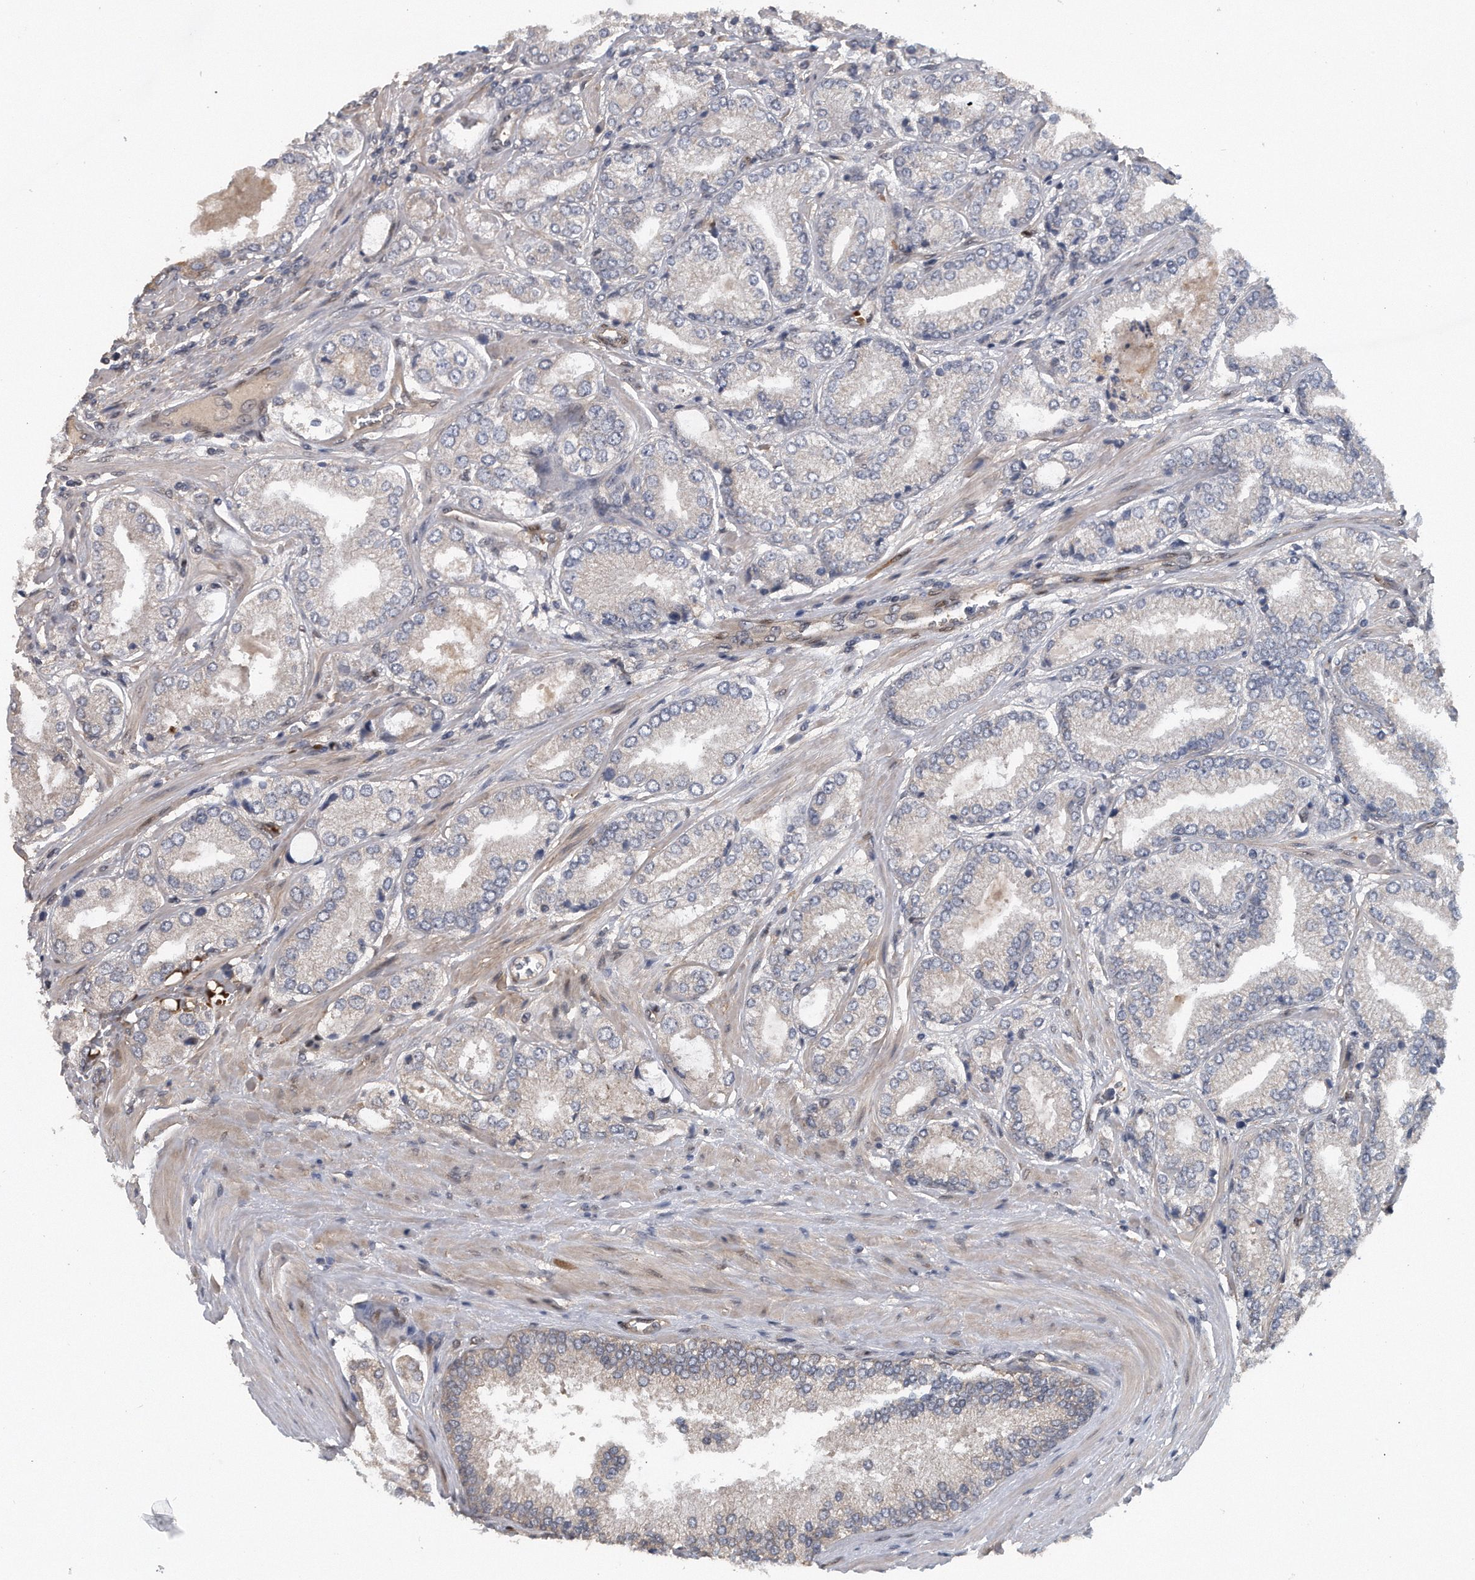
{"staining": {"intensity": "negative", "quantity": "none", "location": "none"}, "tissue": "prostate cancer", "cell_type": "Tumor cells", "image_type": "cancer", "snomed": [{"axis": "morphology", "description": "Adenocarcinoma, Low grade"}, {"axis": "topography", "description": "Prostate"}], "caption": "This is an immunohistochemistry (IHC) micrograph of low-grade adenocarcinoma (prostate). There is no positivity in tumor cells.", "gene": "ZNF79", "patient": {"sex": "male", "age": 62}}